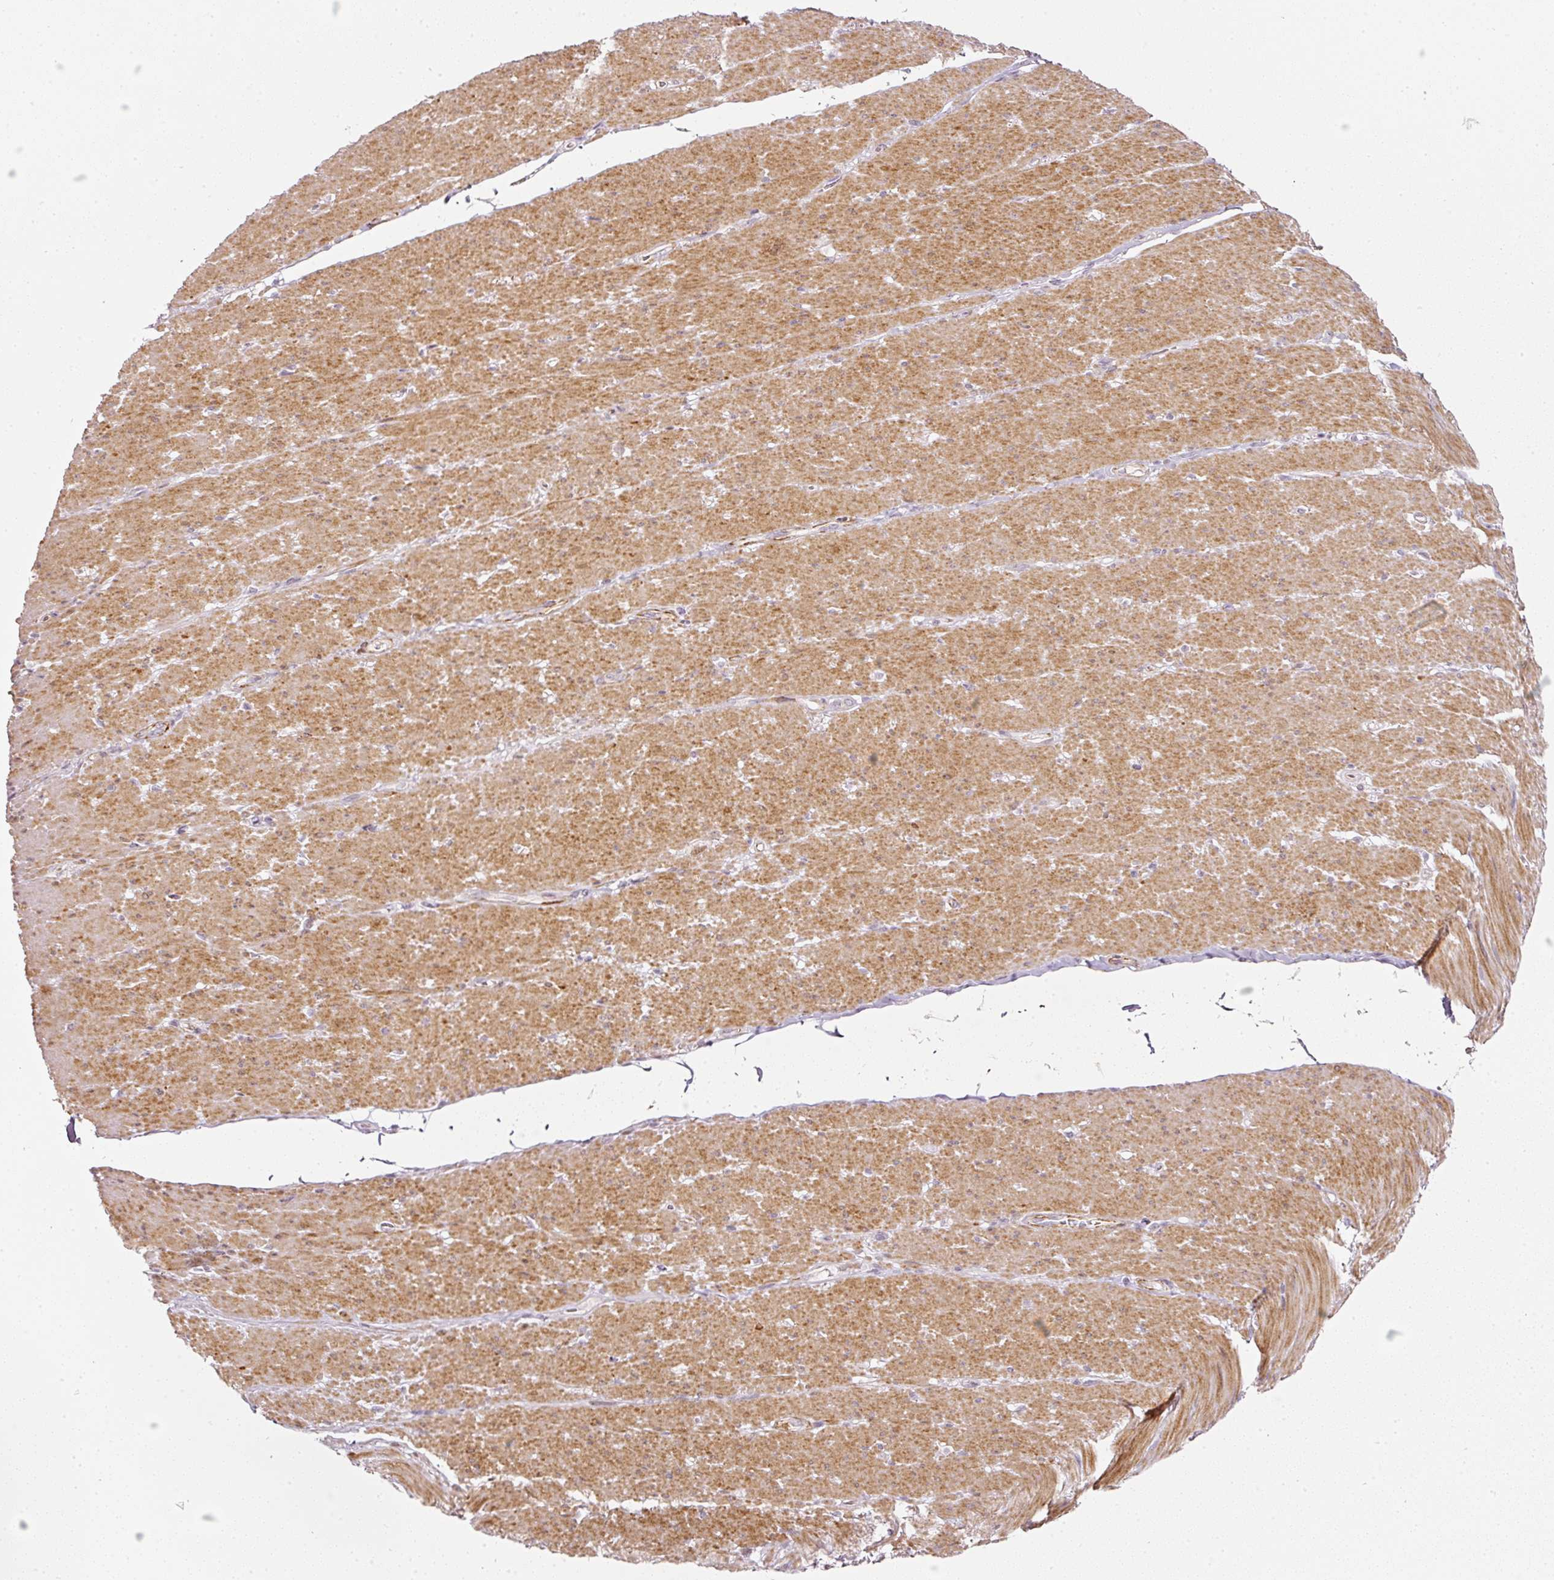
{"staining": {"intensity": "moderate", "quantity": ">75%", "location": "cytoplasmic/membranous"}, "tissue": "smooth muscle", "cell_type": "Smooth muscle cells", "image_type": "normal", "snomed": [{"axis": "morphology", "description": "Normal tissue, NOS"}, {"axis": "topography", "description": "Smooth muscle"}, {"axis": "topography", "description": "Rectum"}], "caption": "The immunohistochemical stain shows moderate cytoplasmic/membranous expression in smooth muscle cells of unremarkable smooth muscle.", "gene": "TOGARAM1", "patient": {"sex": "male", "age": 53}}